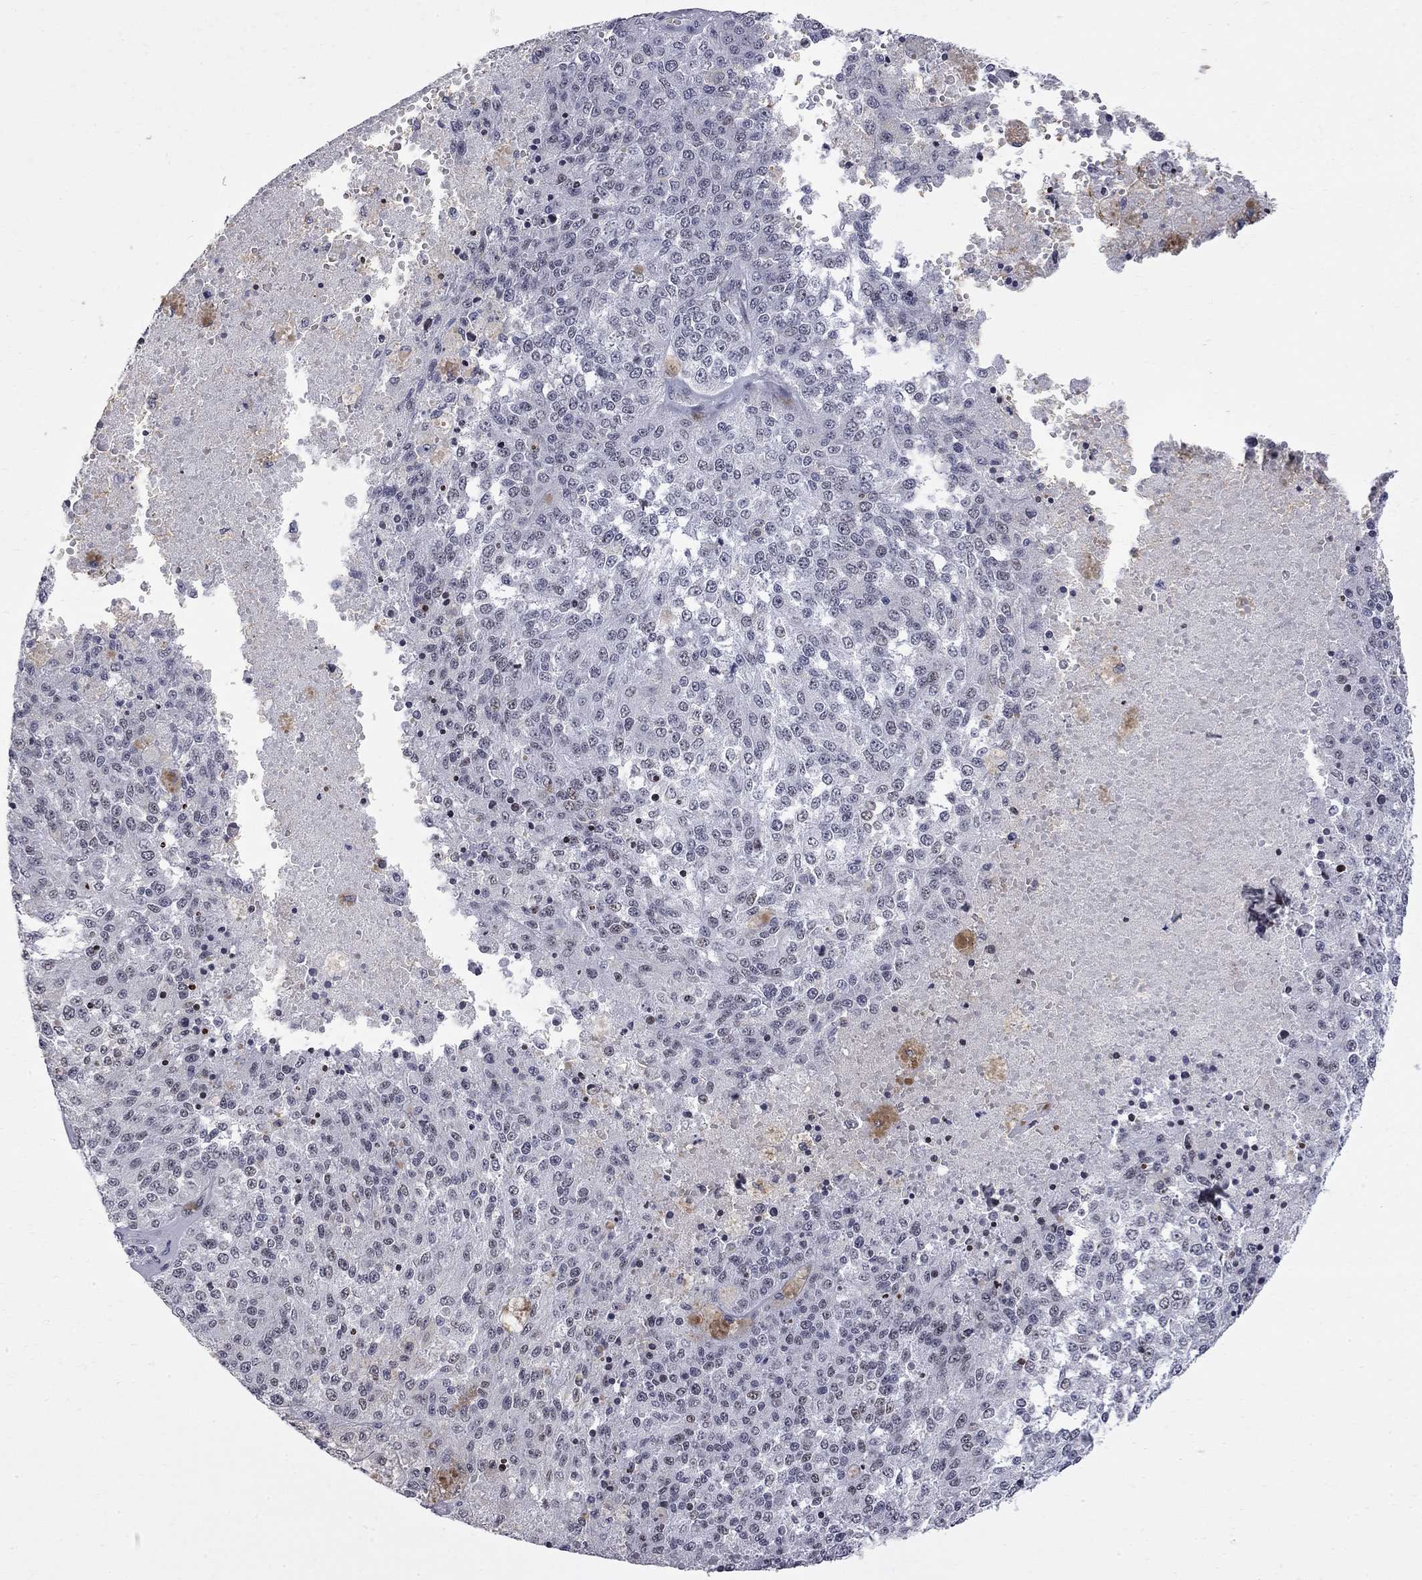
{"staining": {"intensity": "negative", "quantity": "none", "location": "none"}, "tissue": "melanoma", "cell_type": "Tumor cells", "image_type": "cancer", "snomed": [{"axis": "morphology", "description": "Malignant melanoma, Metastatic site"}, {"axis": "topography", "description": "Lymph node"}], "caption": "A high-resolution photomicrograph shows immunohistochemistry (IHC) staining of malignant melanoma (metastatic site), which demonstrates no significant staining in tumor cells.", "gene": "ZBTB47", "patient": {"sex": "female", "age": 64}}